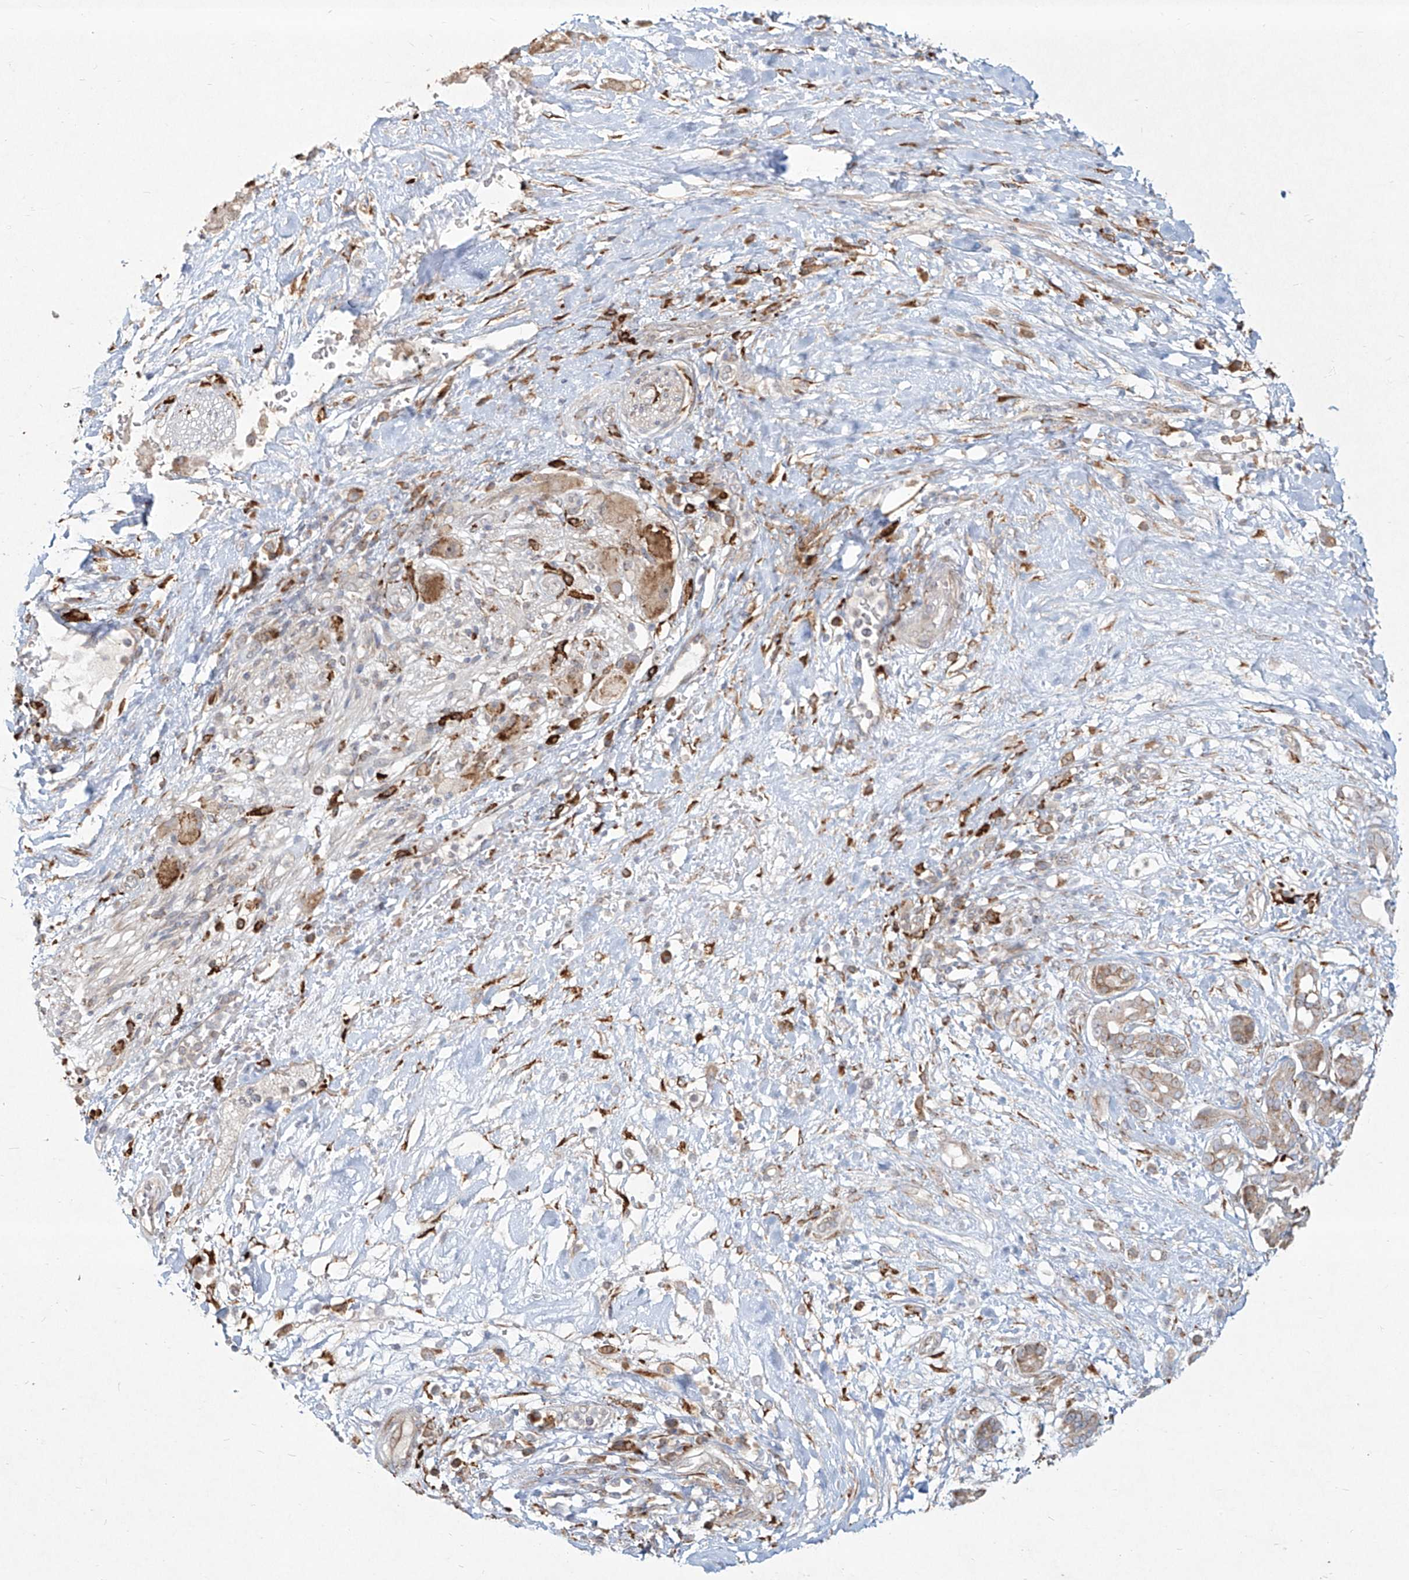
{"staining": {"intensity": "weak", "quantity": "<25%", "location": "cytoplasmic/membranous"}, "tissue": "pancreatic cancer", "cell_type": "Tumor cells", "image_type": "cancer", "snomed": [{"axis": "morphology", "description": "Adenocarcinoma, NOS"}, {"axis": "topography", "description": "Pancreas"}], "caption": "Immunohistochemical staining of human adenocarcinoma (pancreatic) exhibits no significant expression in tumor cells.", "gene": "CD209", "patient": {"sex": "female", "age": 56}}